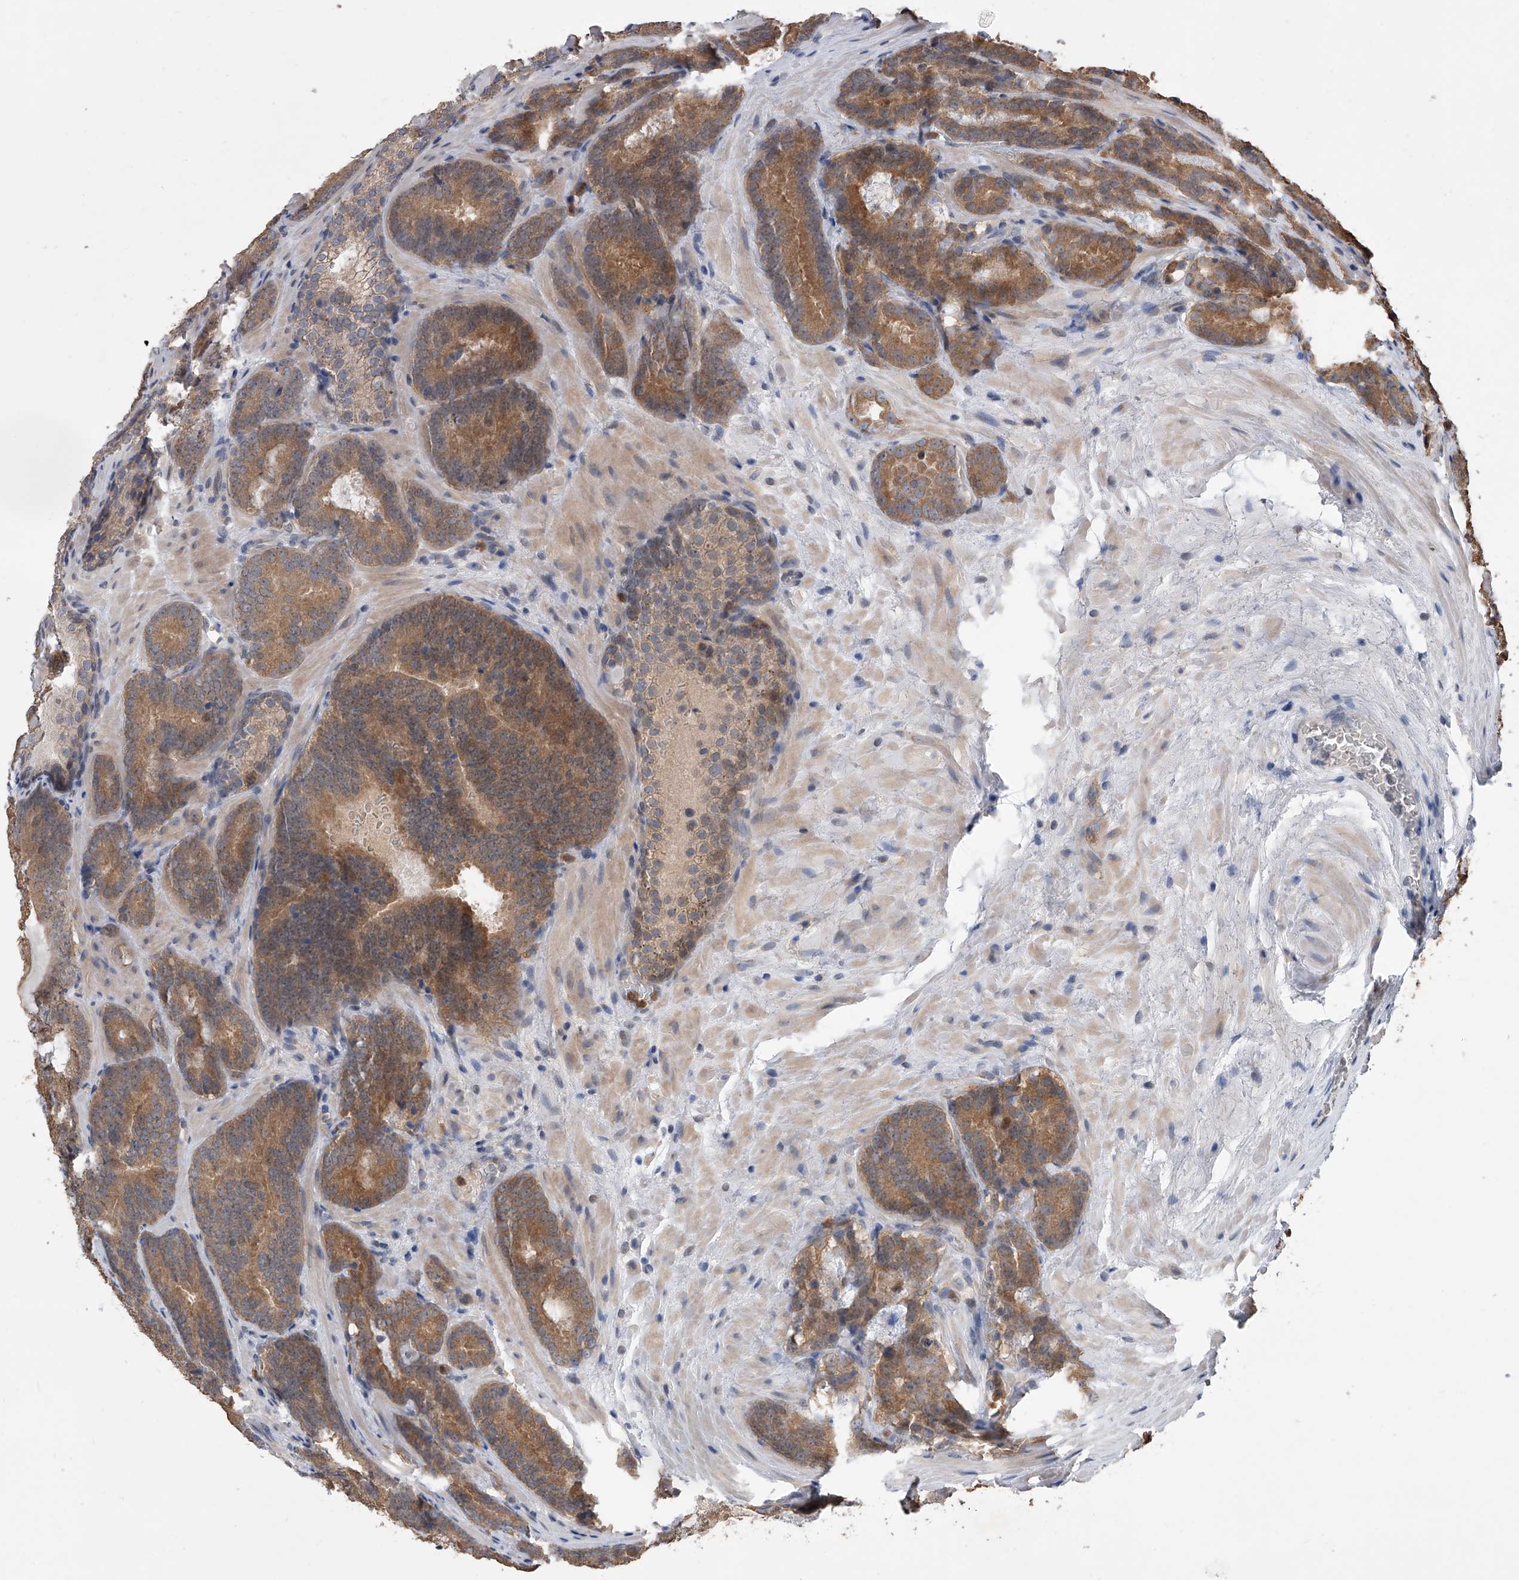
{"staining": {"intensity": "moderate", "quantity": ">75%", "location": "cytoplasmic/membranous"}, "tissue": "prostate cancer", "cell_type": "Tumor cells", "image_type": "cancer", "snomed": [{"axis": "morphology", "description": "Adenocarcinoma, High grade"}, {"axis": "topography", "description": "Prostate"}], "caption": "Protein analysis of prostate high-grade adenocarcinoma tissue displays moderate cytoplasmic/membranous positivity in approximately >75% of tumor cells.", "gene": "BHLHE23", "patient": {"sex": "male", "age": 66}}